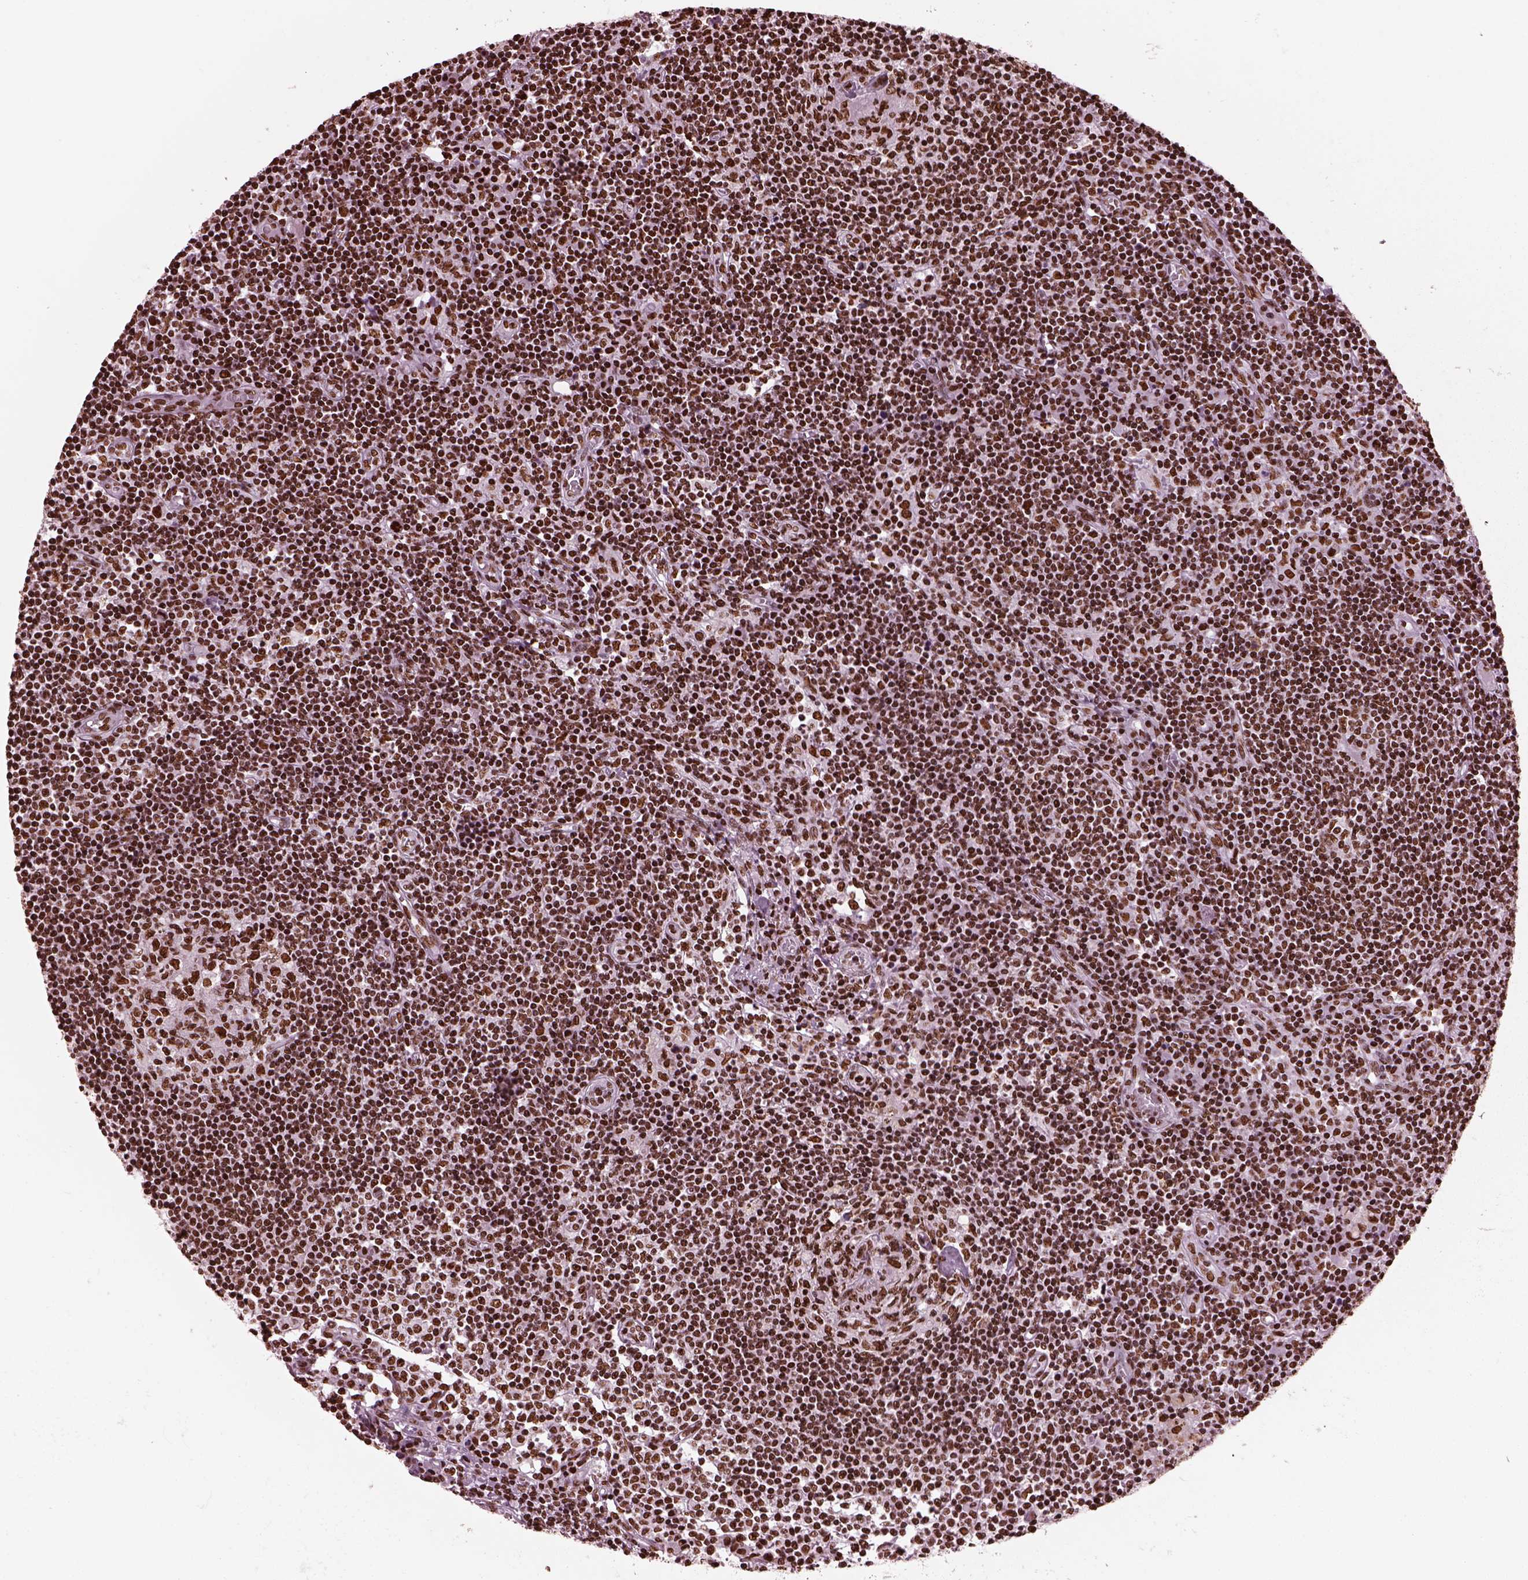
{"staining": {"intensity": "strong", "quantity": ">75%", "location": "nuclear"}, "tissue": "lymph node", "cell_type": "Germinal center cells", "image_type": "normal", "snomed": [{"axis": "morphology", "description": "Normal tissue, NOS"}, {"axis": "topography", "description": "Lymph node"}], "caption": "Immunohistochemistry micrograph of normal lymph node: human lymph node stained using IHC demonstrates high levels of strong protein expression localized specifically in the nuclear of germinal center cells, appearing as a nuclear brown color.", "gene": "CBFA2T3", "patient": {"sex": "female", "age": 72}}